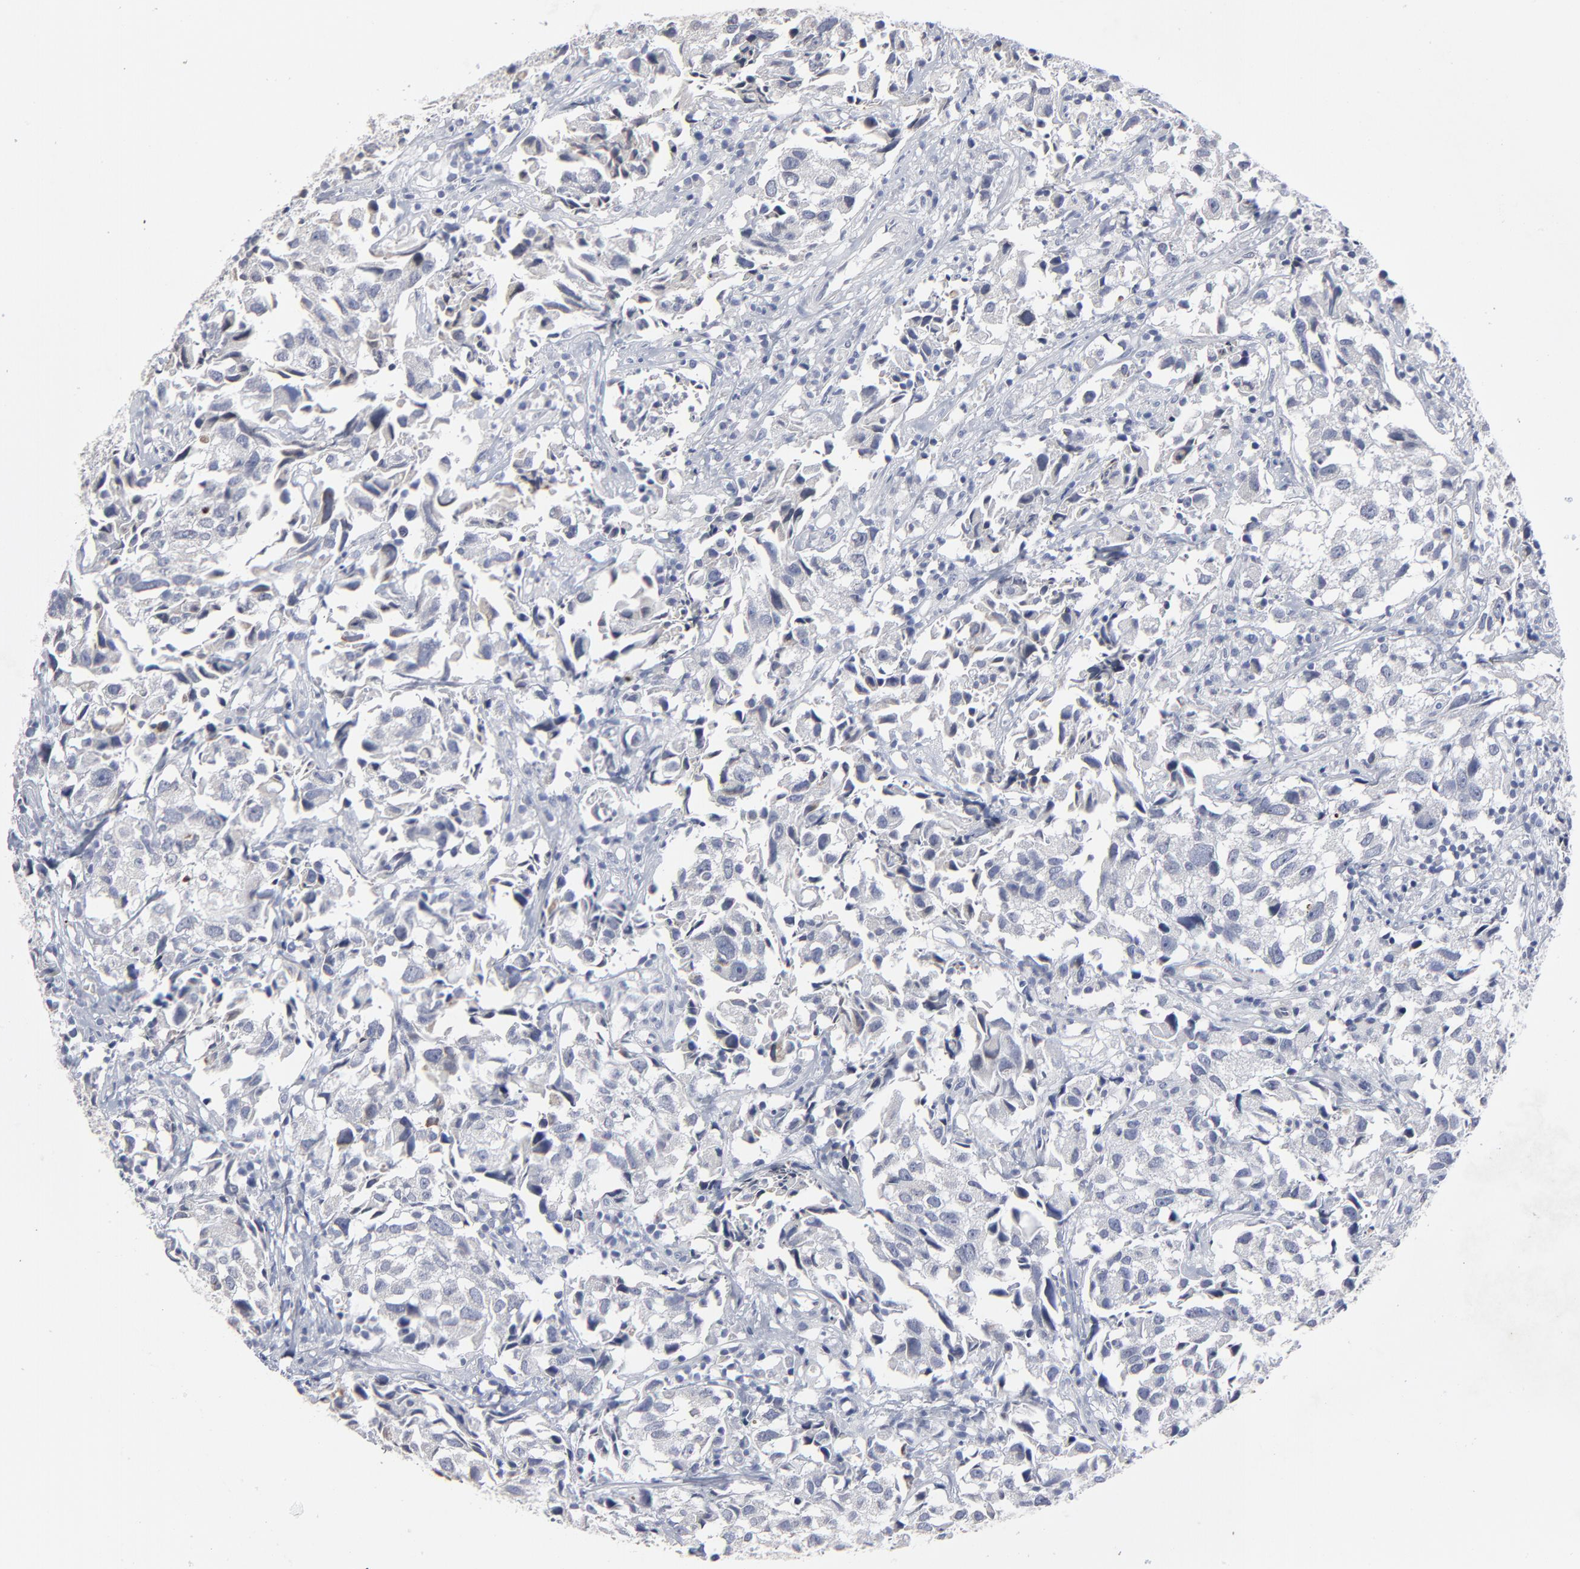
{"staining": {"intensity": "negative", "quantity": "none", "location": "none"}, "tissue": "urothelial cancer", "cell_type": "Tumor cells", "image_type": "cancer", "snomed": [{"axis": "morphology", "description": "Urothelial carcinoma, High grade"}, {"axis": "topography", "description": "Urinary bladder"}], "caption": "The photomicrograph demonstrates no significant positivity in tumor cells of urothelial cancer.", "gene": "SYNE2", "patient": {"sex": "female", "age": 75}}